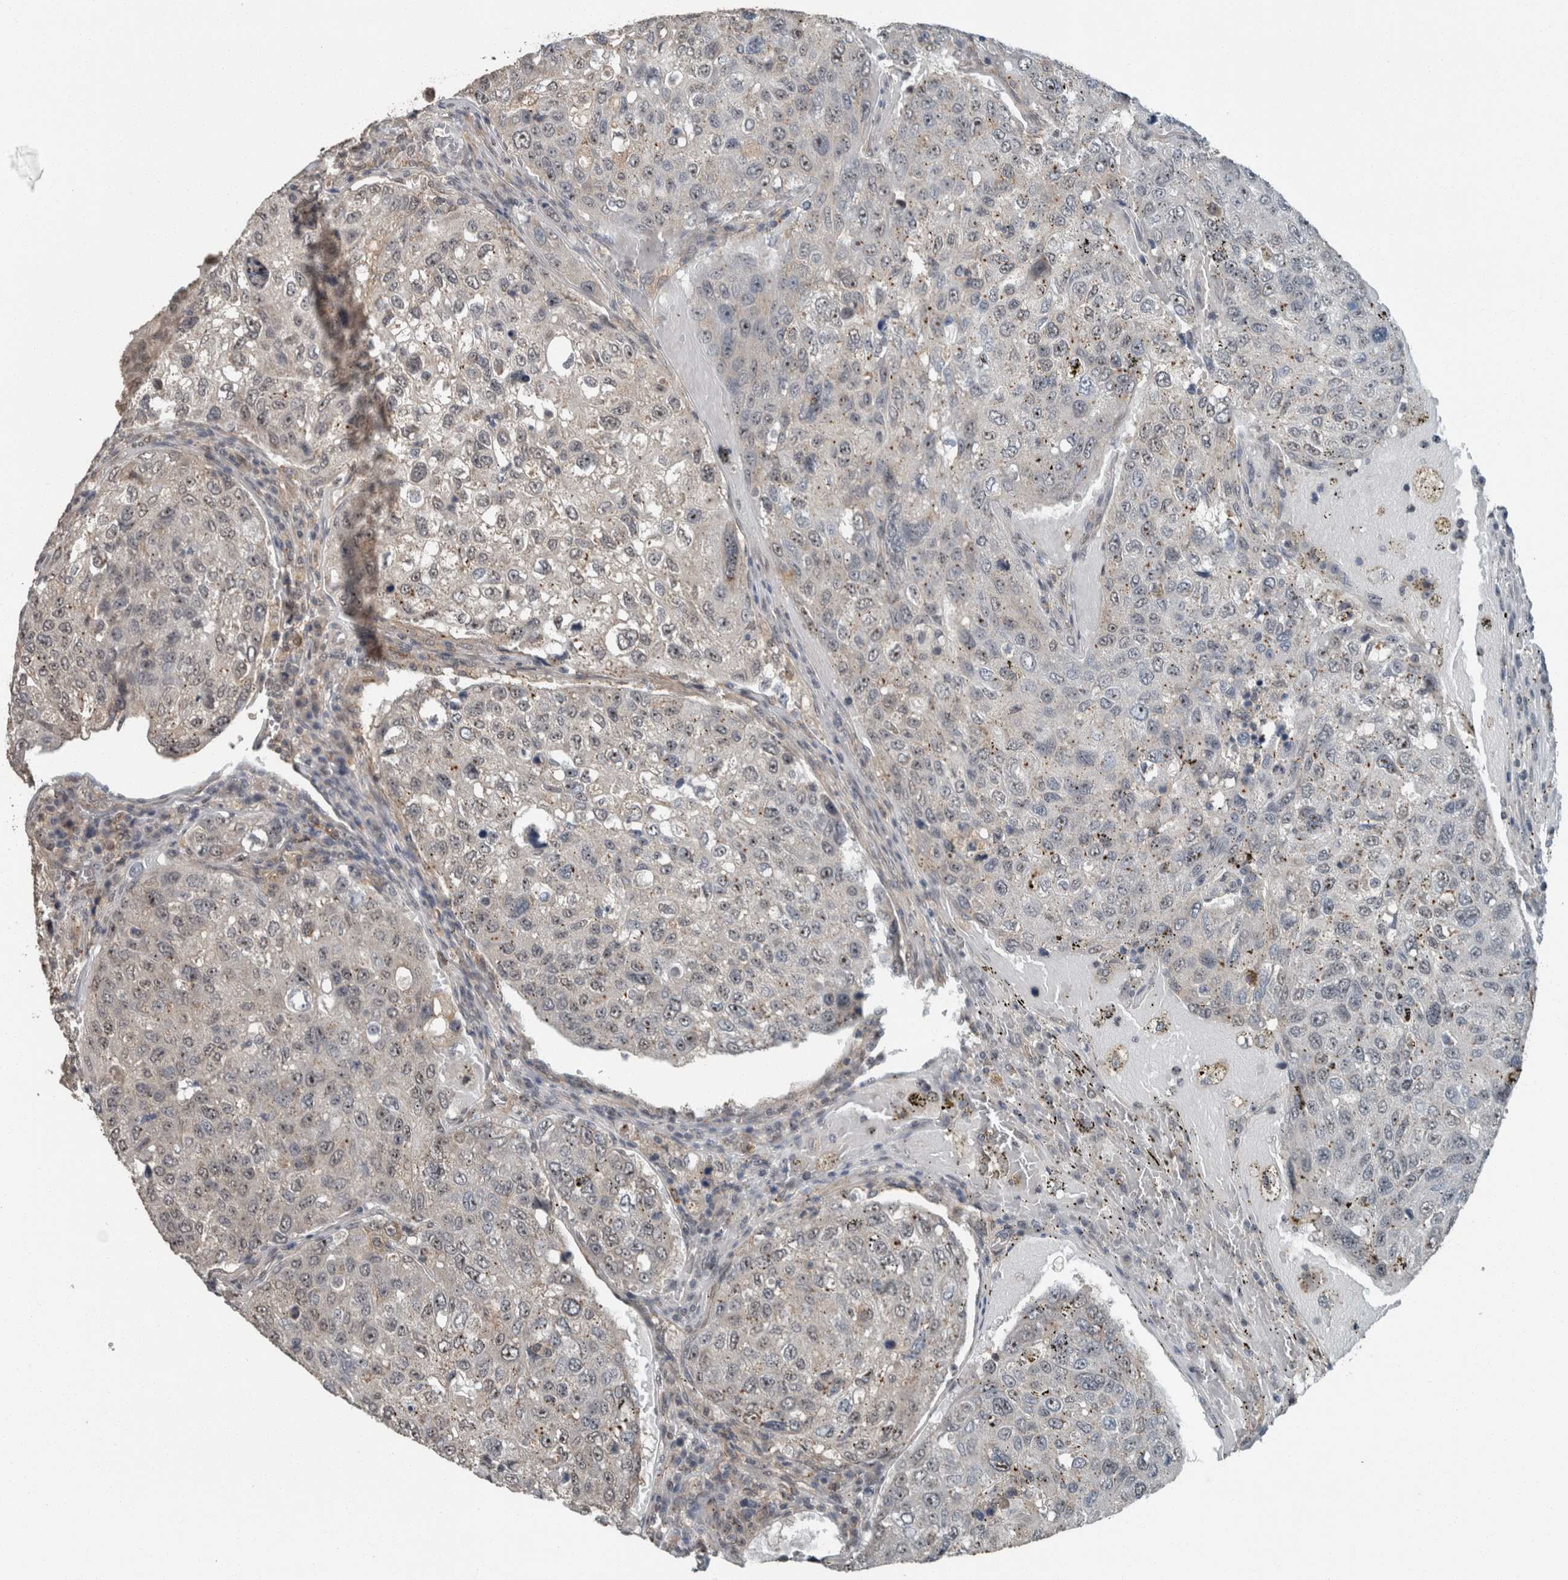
{"staining": {"intensity": "negative", "quantity": "none", "location": "none"}, "tissue": "urothelial cancer", "cell_type": "Tumor cells", "image_type": "cancer", "snomed": [{"axis": "morphology", "description": "Urothelial carcinoma, High grade"}, {"axis": "topography", "description": "Lymph node"}, {"axis": "topography", "description": "Urinary bladder"}], "caption": "An image of urothelial cancer stained for a protein reveals no brown staining in tumor cells.", "gene": "MYO1E", "patient": {"sex": "male", "age": 51}}